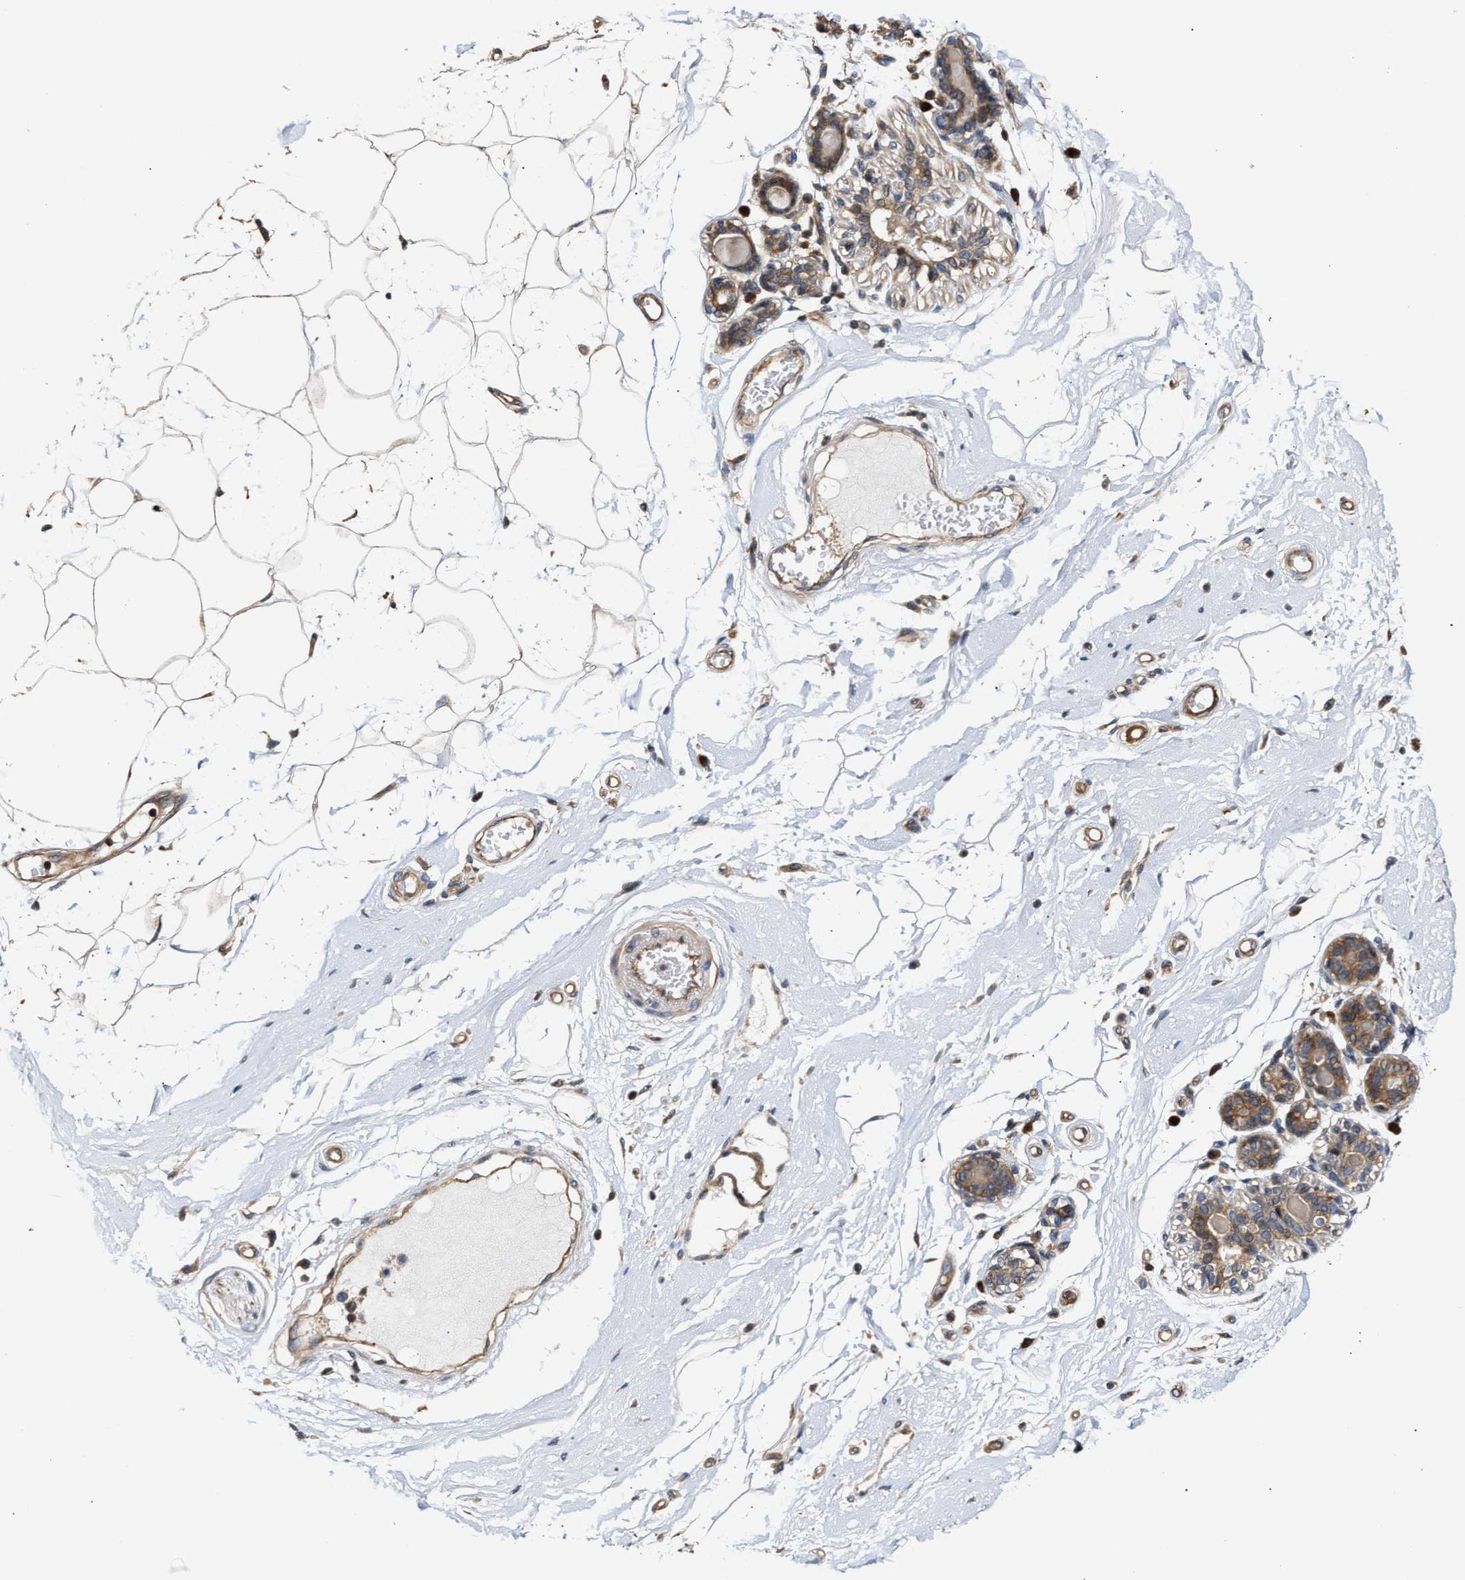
{"staining": {"intensity": "moderate", "quantity": ">75%", "location": "cytoplasmic/membranous"}, "tissue": "breast", "cell_type": "Adipocytes", "image_type": "normal", "snomed": [{"axis": "morphology", "description": "Normal tissue, NOS"}, {"axis": "morphology", "description": "Lobular carcinoma"}, {"axis": "topography", "description": "Breast"}], "caption": "High-power microscopy captured an immunohistochemistry (IHC) photomicrograph of unremarkable breast, revealing moderate cytoplasmic/membranous staining in about >75% of adipocytes. The protein is shown in brown color, while the nuclei are stained blue.", "gene": "CLIP2", "patient": {"sex": "female", "age": 59}}